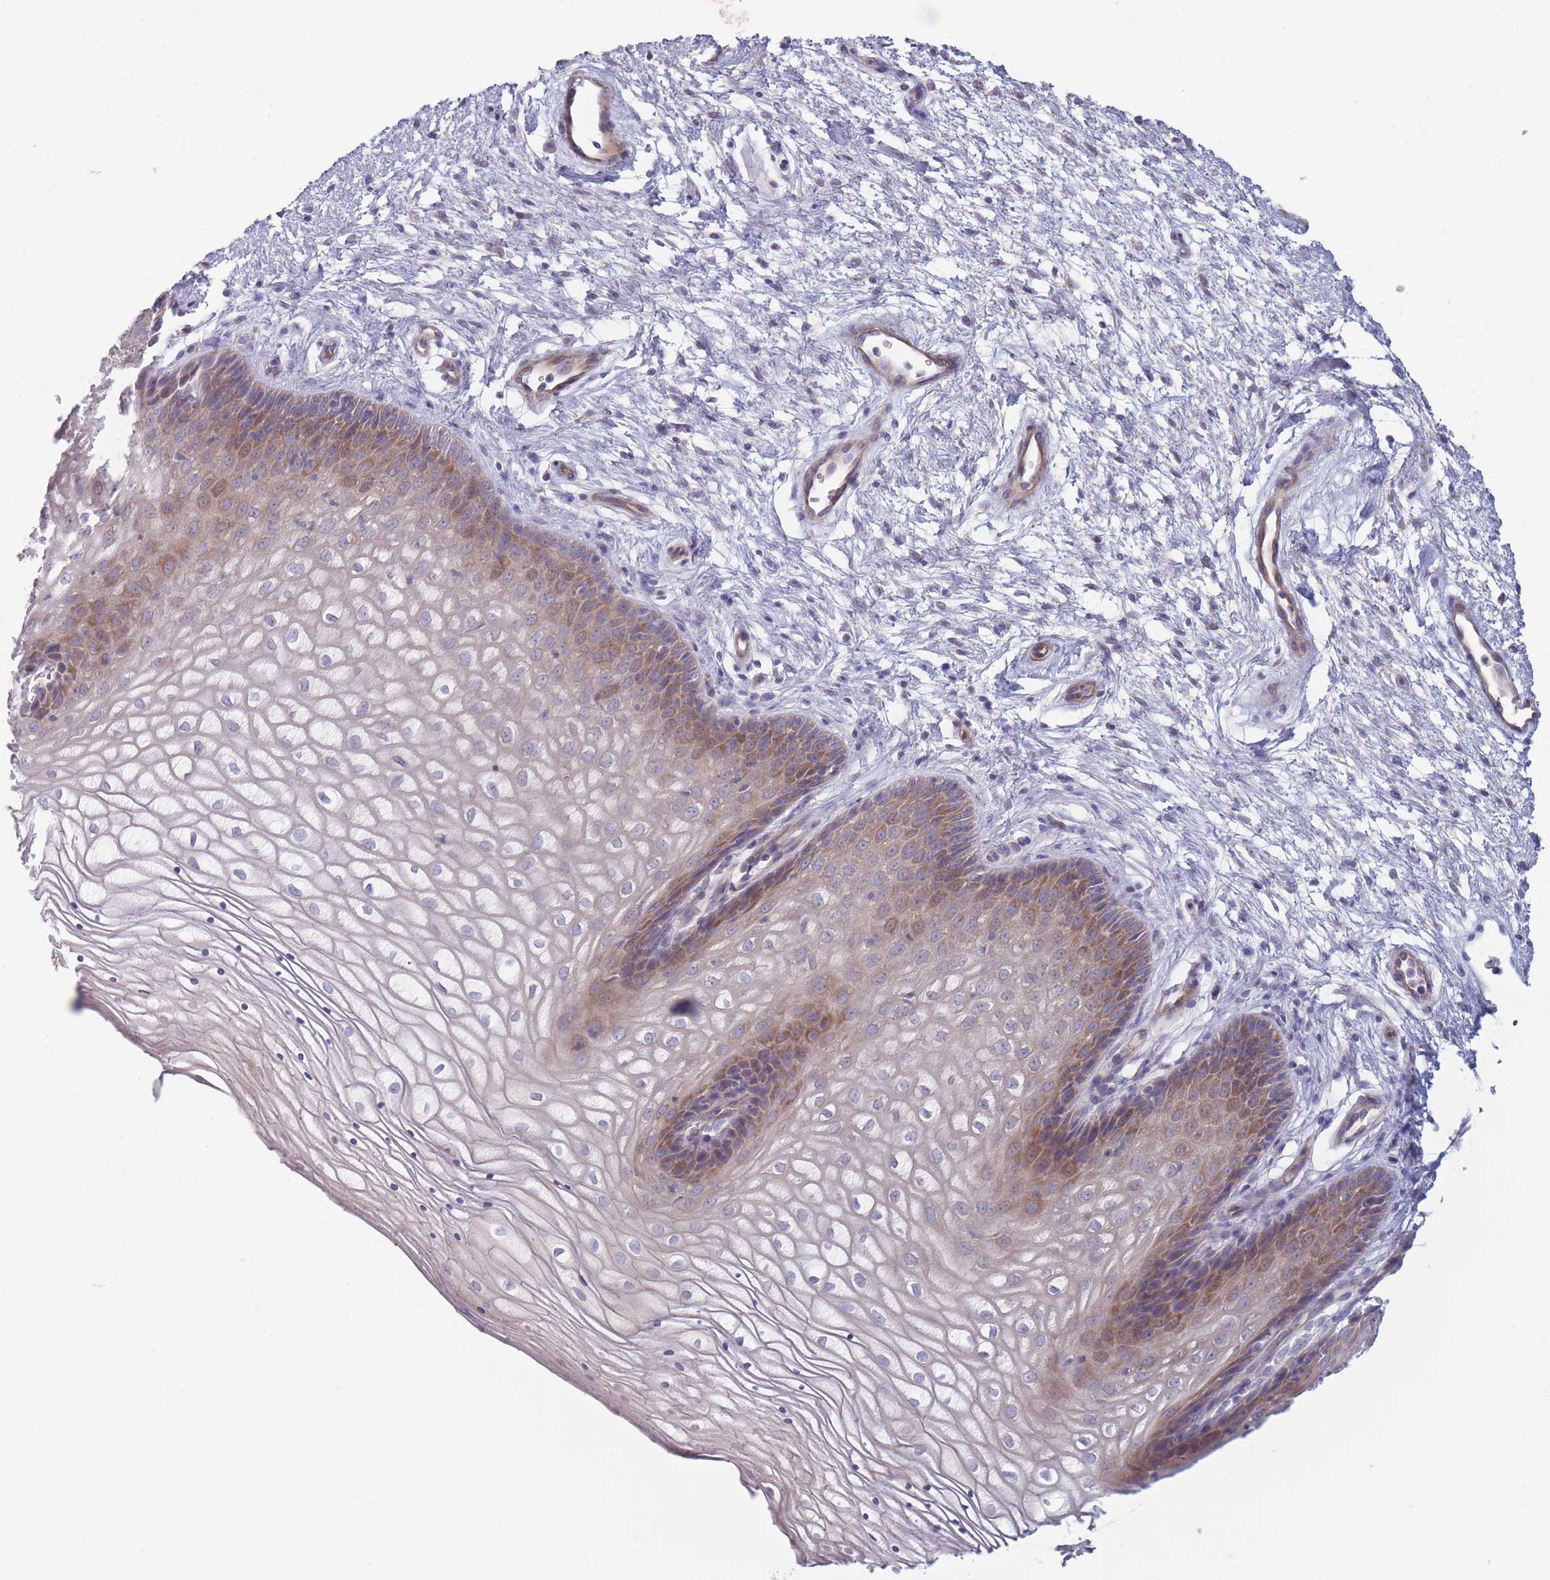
{"staining": {"intensity": "moderate", "quantity": "25%-75%", "location": "cytoplasmic/membranous"}, "tissue": "vagina", "cell_type": "Squamous epithelial cells", "image_type": "normal", "snomed": [{"axis": "morphology", "description": "Normal tissue, NOS"}, {"axis": "topography", "description": "Vagina"}], "caption": "Vagina was stained to show a protein in brown. There is medium levels of moderate cytoplasmic/membranous staining in approximately 25%-75% of squamous epithelial cells.", "gene": "PNPLA5", "patient": {"sex": "female", "age": 34}}